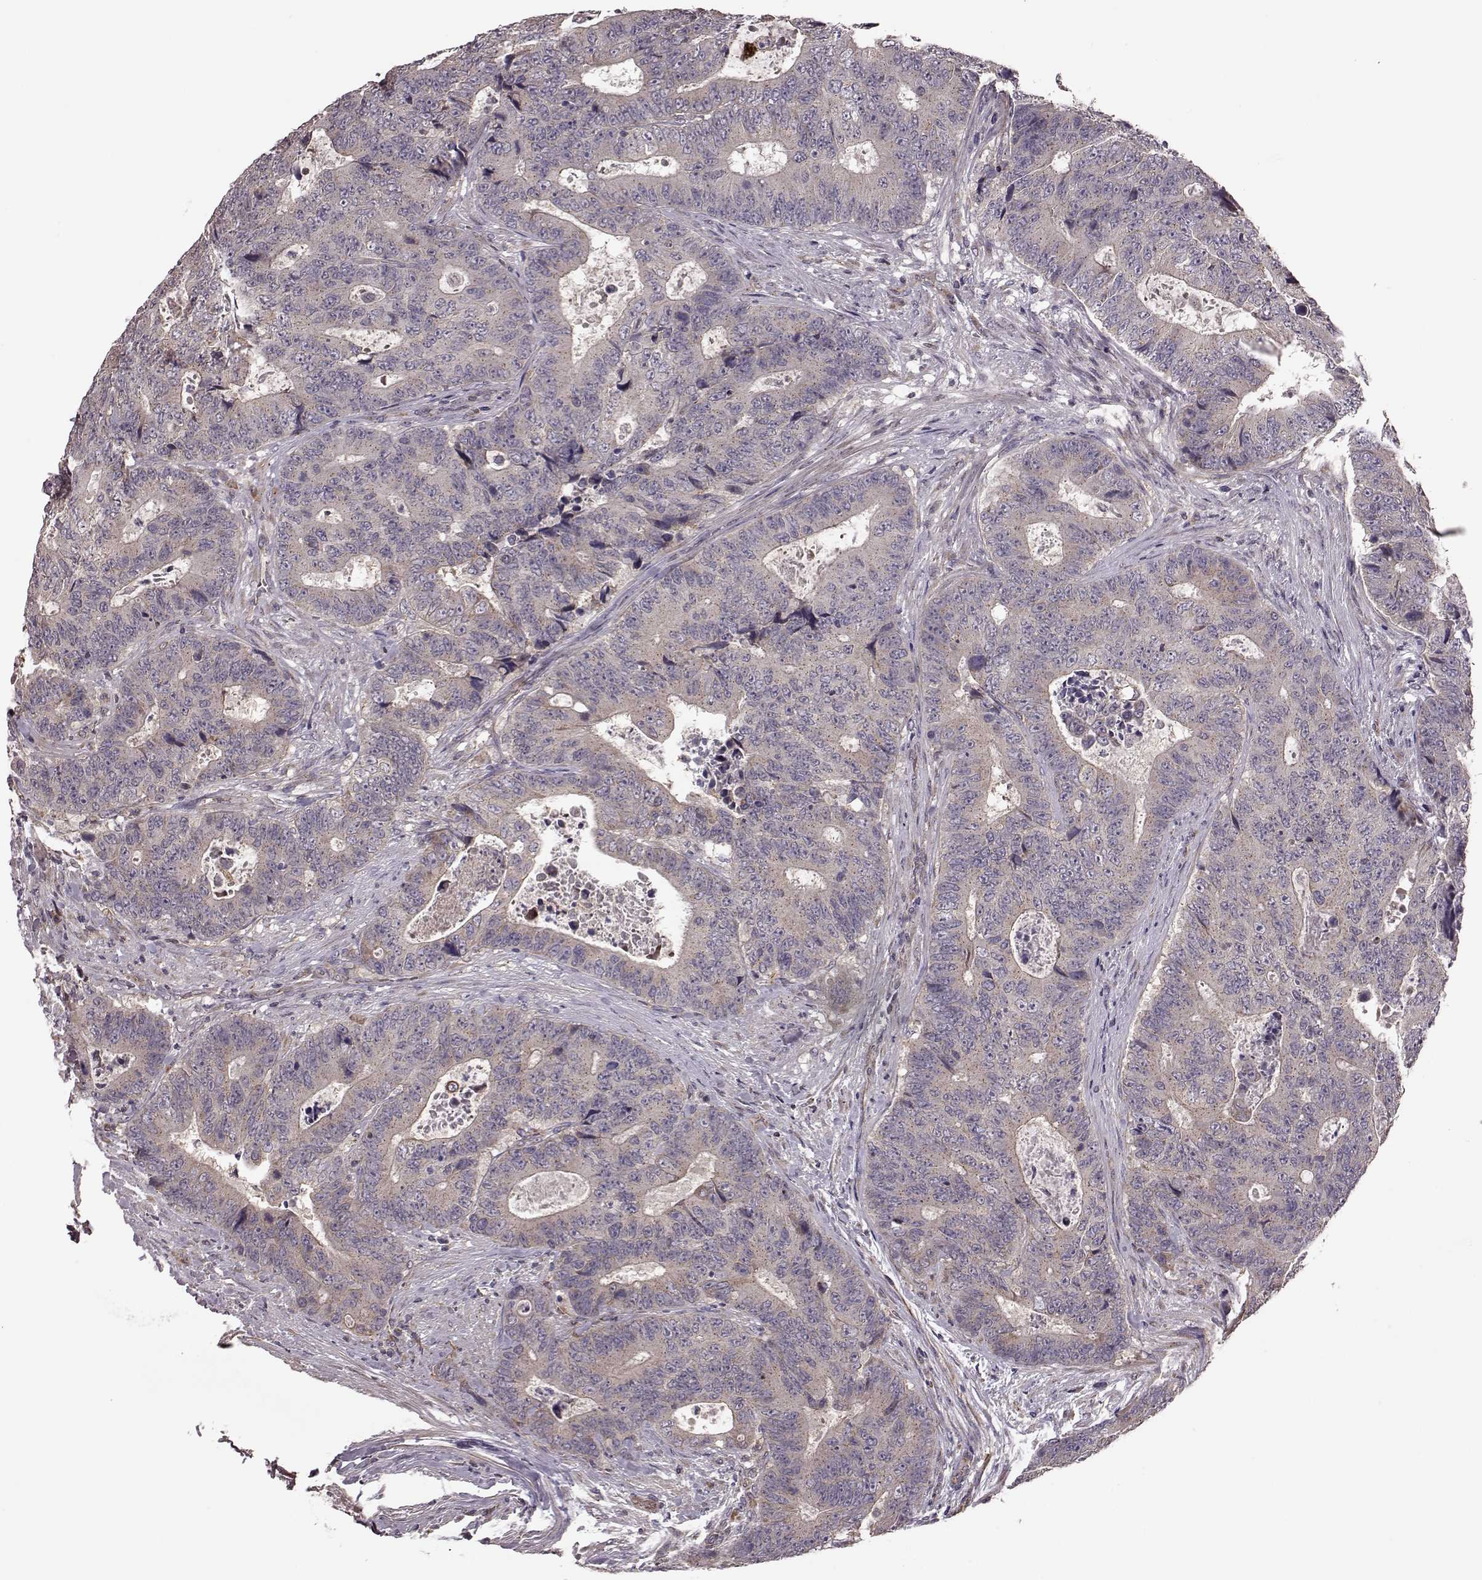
{"staining": {"intensity": "weak", "quantity": "<25%", "location": "cytoplasmic/membranous"}, "tissue": "colorectal cancer", "cell_type": "Tumor cells", "image_type": "cancer", "snomed": [{"axis": "morphology", "description": "Adenocarcinoma, NOS"}, {"axis": "topography", "description": "Colon"}], "caption": "Colorectal cancer (adenocarcinoma) was stained to show a protein in brown. There is no significant staining in tumor cells.", "gene": "NTF3", "patient": {"sex": "female", "age": 48}}